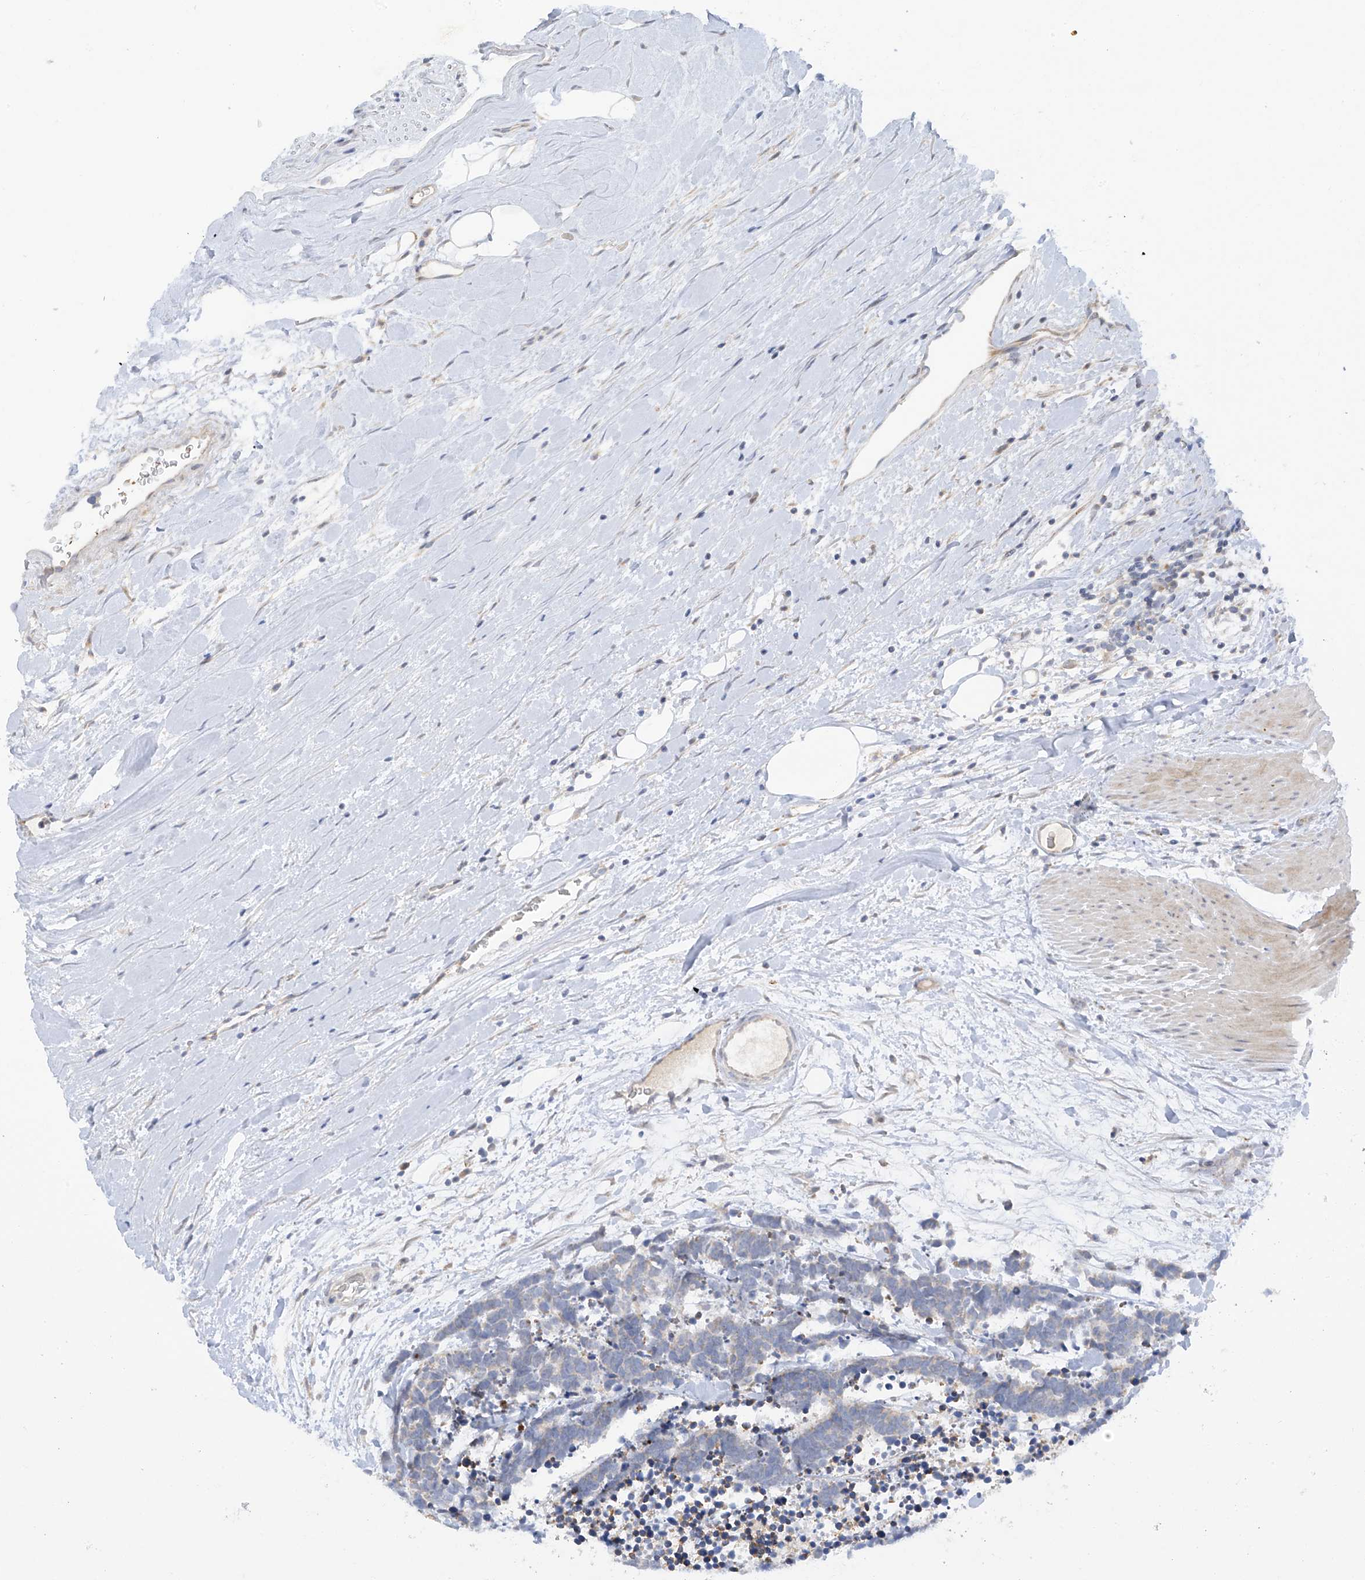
{"staining": {"intensity": "negative", "quantity": "none", "location": "none"}, "tissue": "carcinoid", "cell_type": "Tumor cells", "image_type": "cancer", "snomed": [{"axis": "morphology", "description": "Carcinoma, NOS"}, {"axis": "morphology", "description": "Carcinoid, malignant, NOS"}, {"axis": "topography", "description": "Urinary bladder"}], "caption": "High magnification brightfield microscopy of carcinoid stained with DAB (3,3'-diaminobenzidine) (brown) and counterstained with hematoxylin (blue): tumor cells show no significant staining. (DAB immunohistochemistry visualized using brightfield microscopy, high magnification).", "gene": "METTL18", "patient": {"sex": "male", "age": 57}}